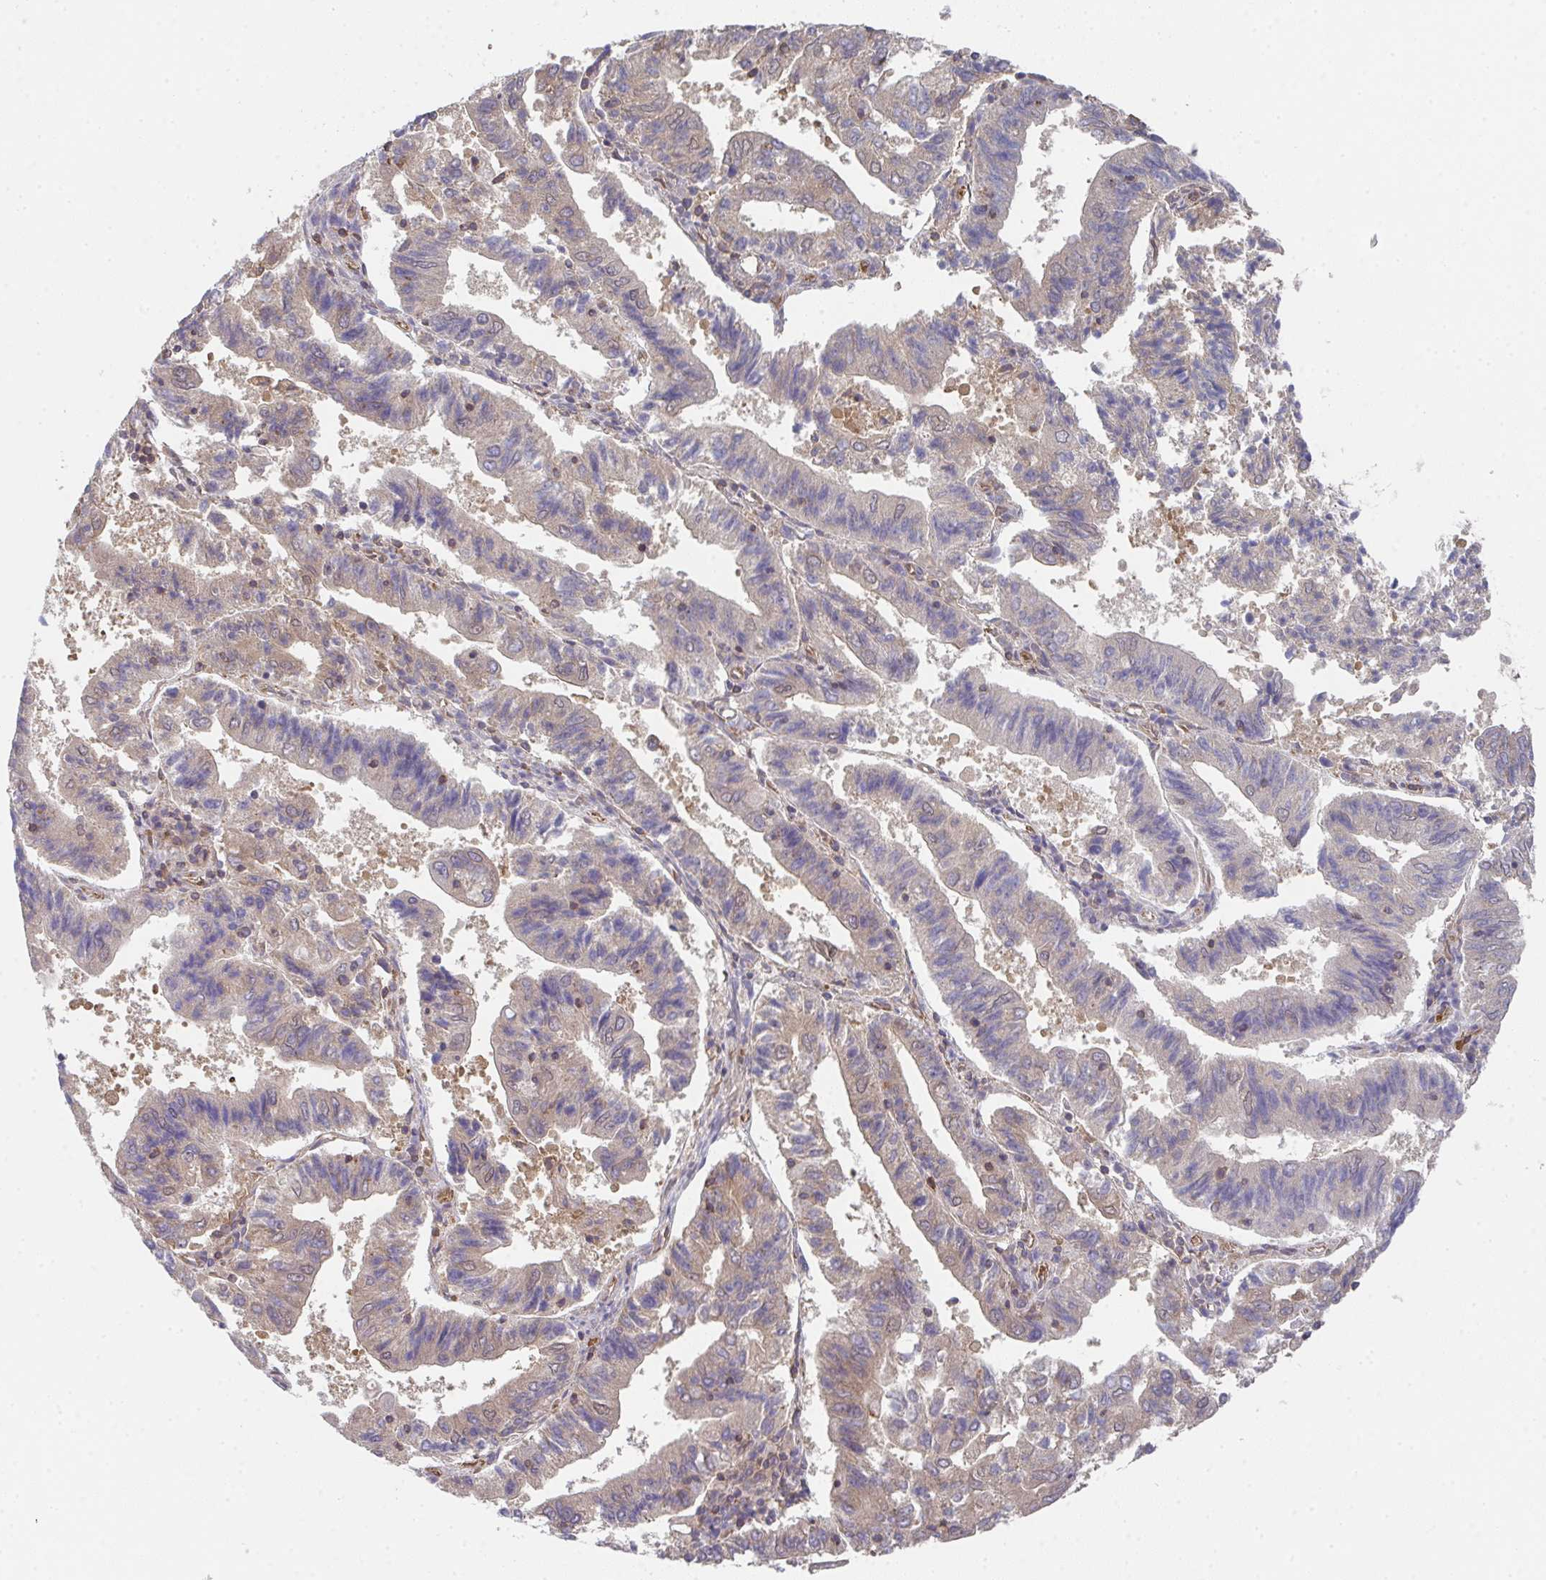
{"staining": {"intensity": "weak", "quantity": "<25%", "location": "cytoplasmic/membranous"}, "tissue": "endometrial cancer", "cell_type": "Tumor cells", "image_type": "cancer", "snomed": [{"axis": "morphology", "description": "Adenocarcinoma, NOS"}, {"axis": "topography", "description": "Endometrium"}], "caption": "High magnification brightfield microscopy of endometrial adenocarcinoma stained with DAB (brown) and counterstained with hematoxylin (blue): tumor cells show no significant positivity.", "gene": "TMEM229A", "patient": {"sex": "female", "age": 82}}